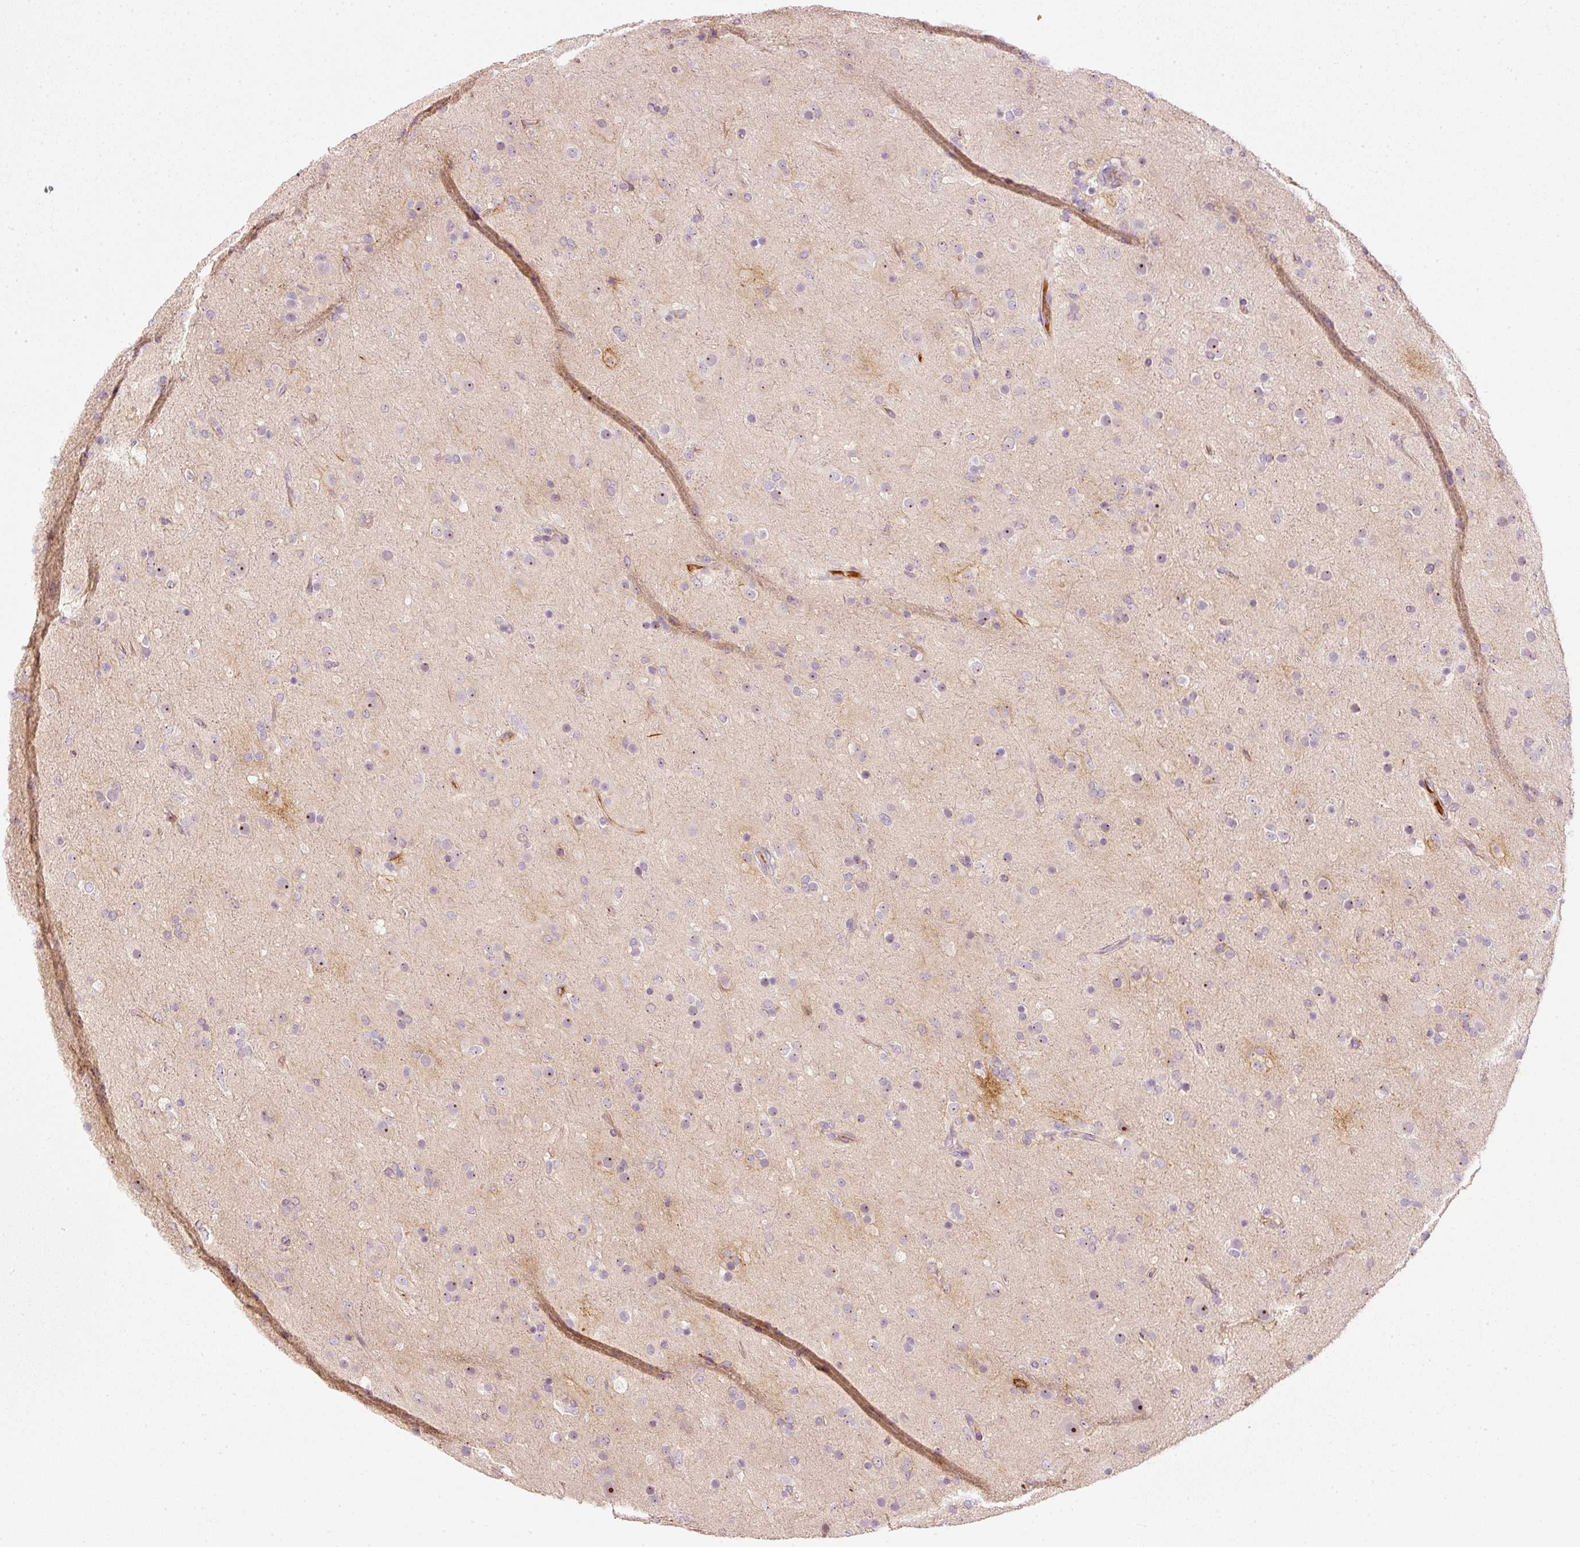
{"staining": {"intensity": "weak", "quantity": "25%-75%", "location": "cytoplasmic/membranous"}, "tissue": "glioma", "cell_type": "Tumor cells", "image_type": "cancer", "snomed": [{"axis": "morphology", "description": "Glioma, malignant, Low grade"}, {"axis": "topography", "description": "Brain"}], "caption": "IHC staining of glioma, which shows low levels of weak cytoplasmic/membranous expression in approximately 25%-75% of tumor cells indicating weak cytoplasmic/membranous protein staining. The staining was performed using DAB (brown) for protein detection and nuclei were counterstained in hematoxylin (blue).", "gene": "VCAM1", "patient": {"sex": "male", "age": 65}}